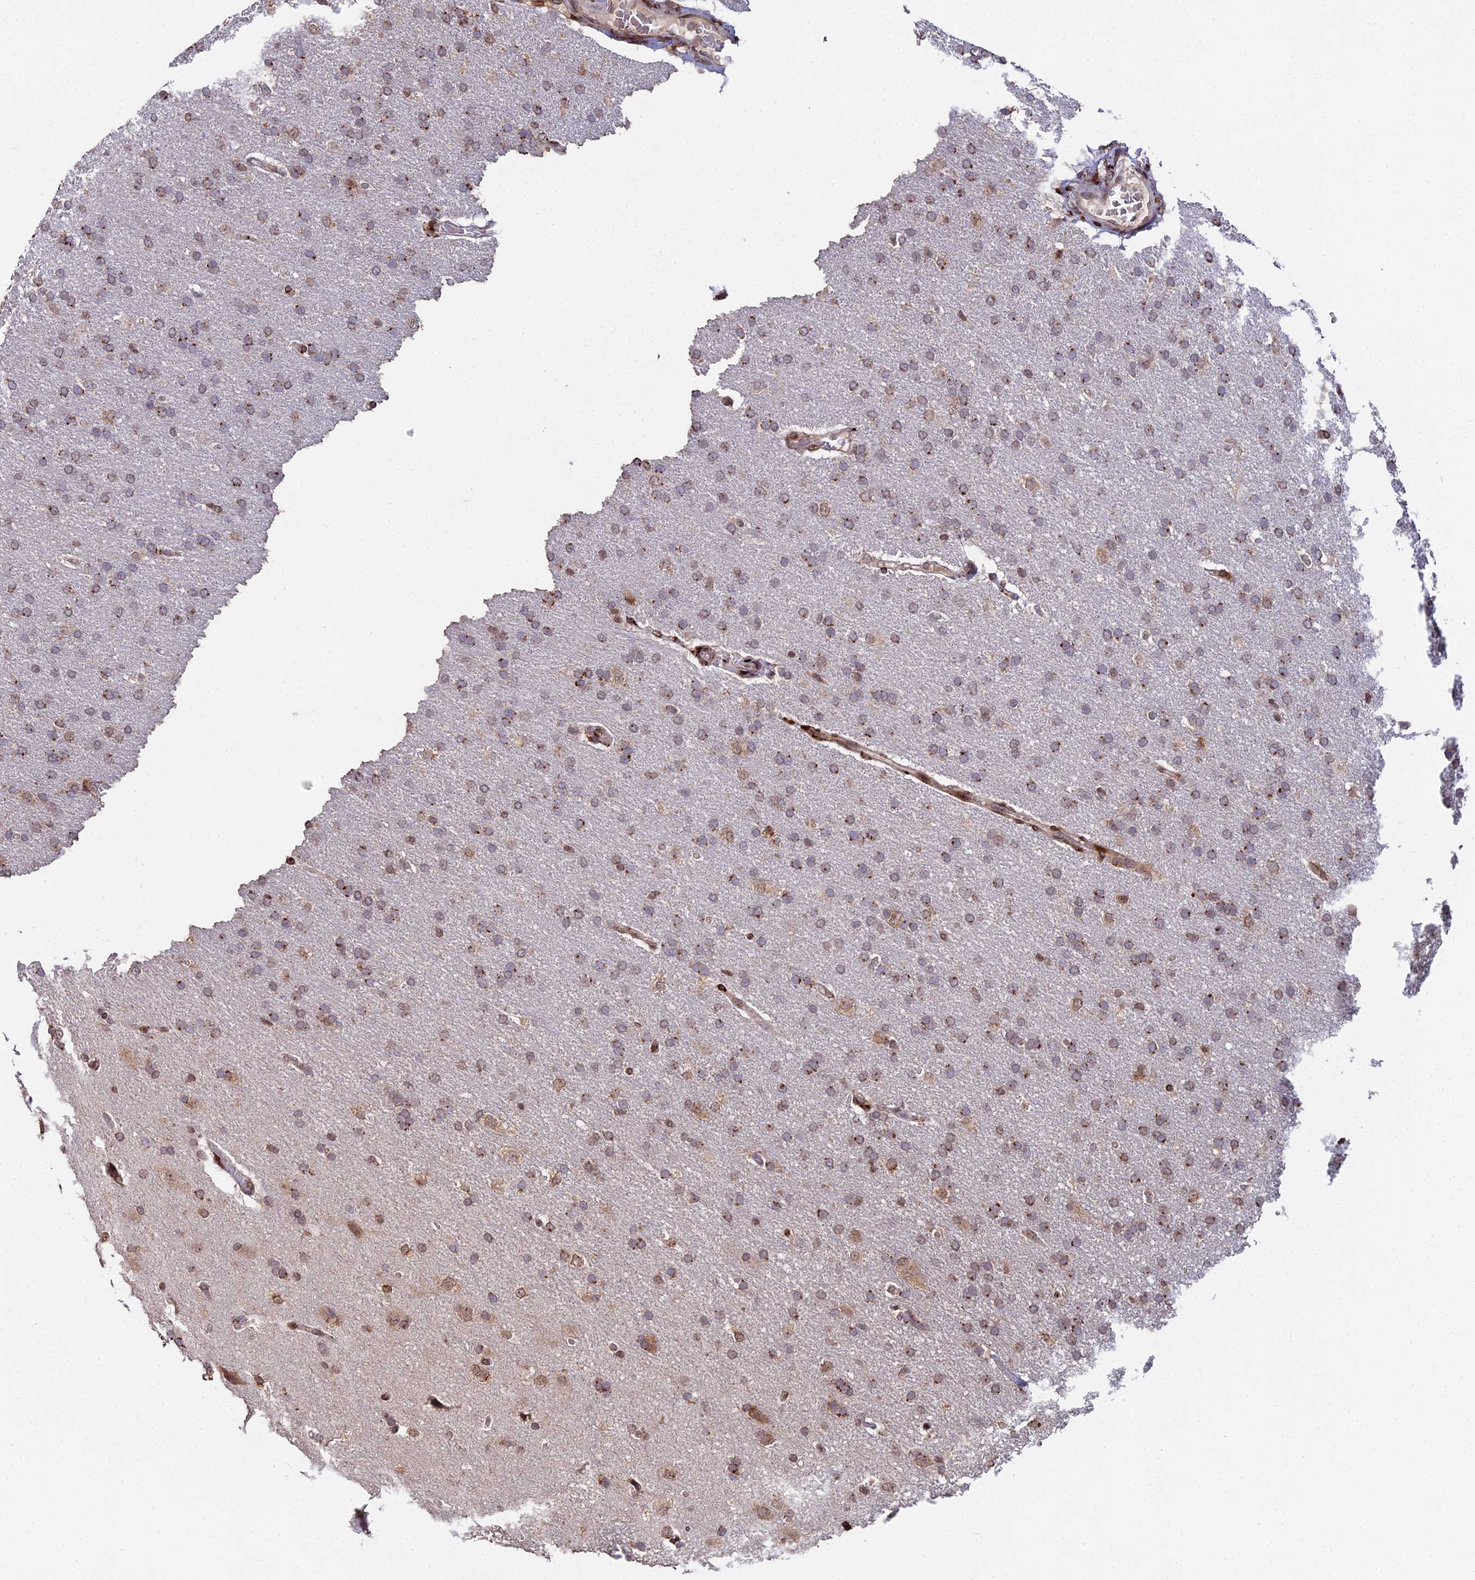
{"staining": {"intensity": "strong", "quantity": "25%-75%", "location": "cytoplasmic/membranous"}, "tissue": "glioma", "cell_type": "Tumor cells", "image_type": "cancer", "snomed": [{"axis": "morphology", "description": "Glioma, malignant, High grade"}, {"axis": "topography", "description": "Brain"}], "caption": "A high-resolution histopathology image shows immunohistochemistry staining of glioma, which shows strong cytoplasmic/membranous staining in about 25%-75% of tumor cells.", "gene": "RBMS2", "patient": {"sex": "male", "age": 72}}